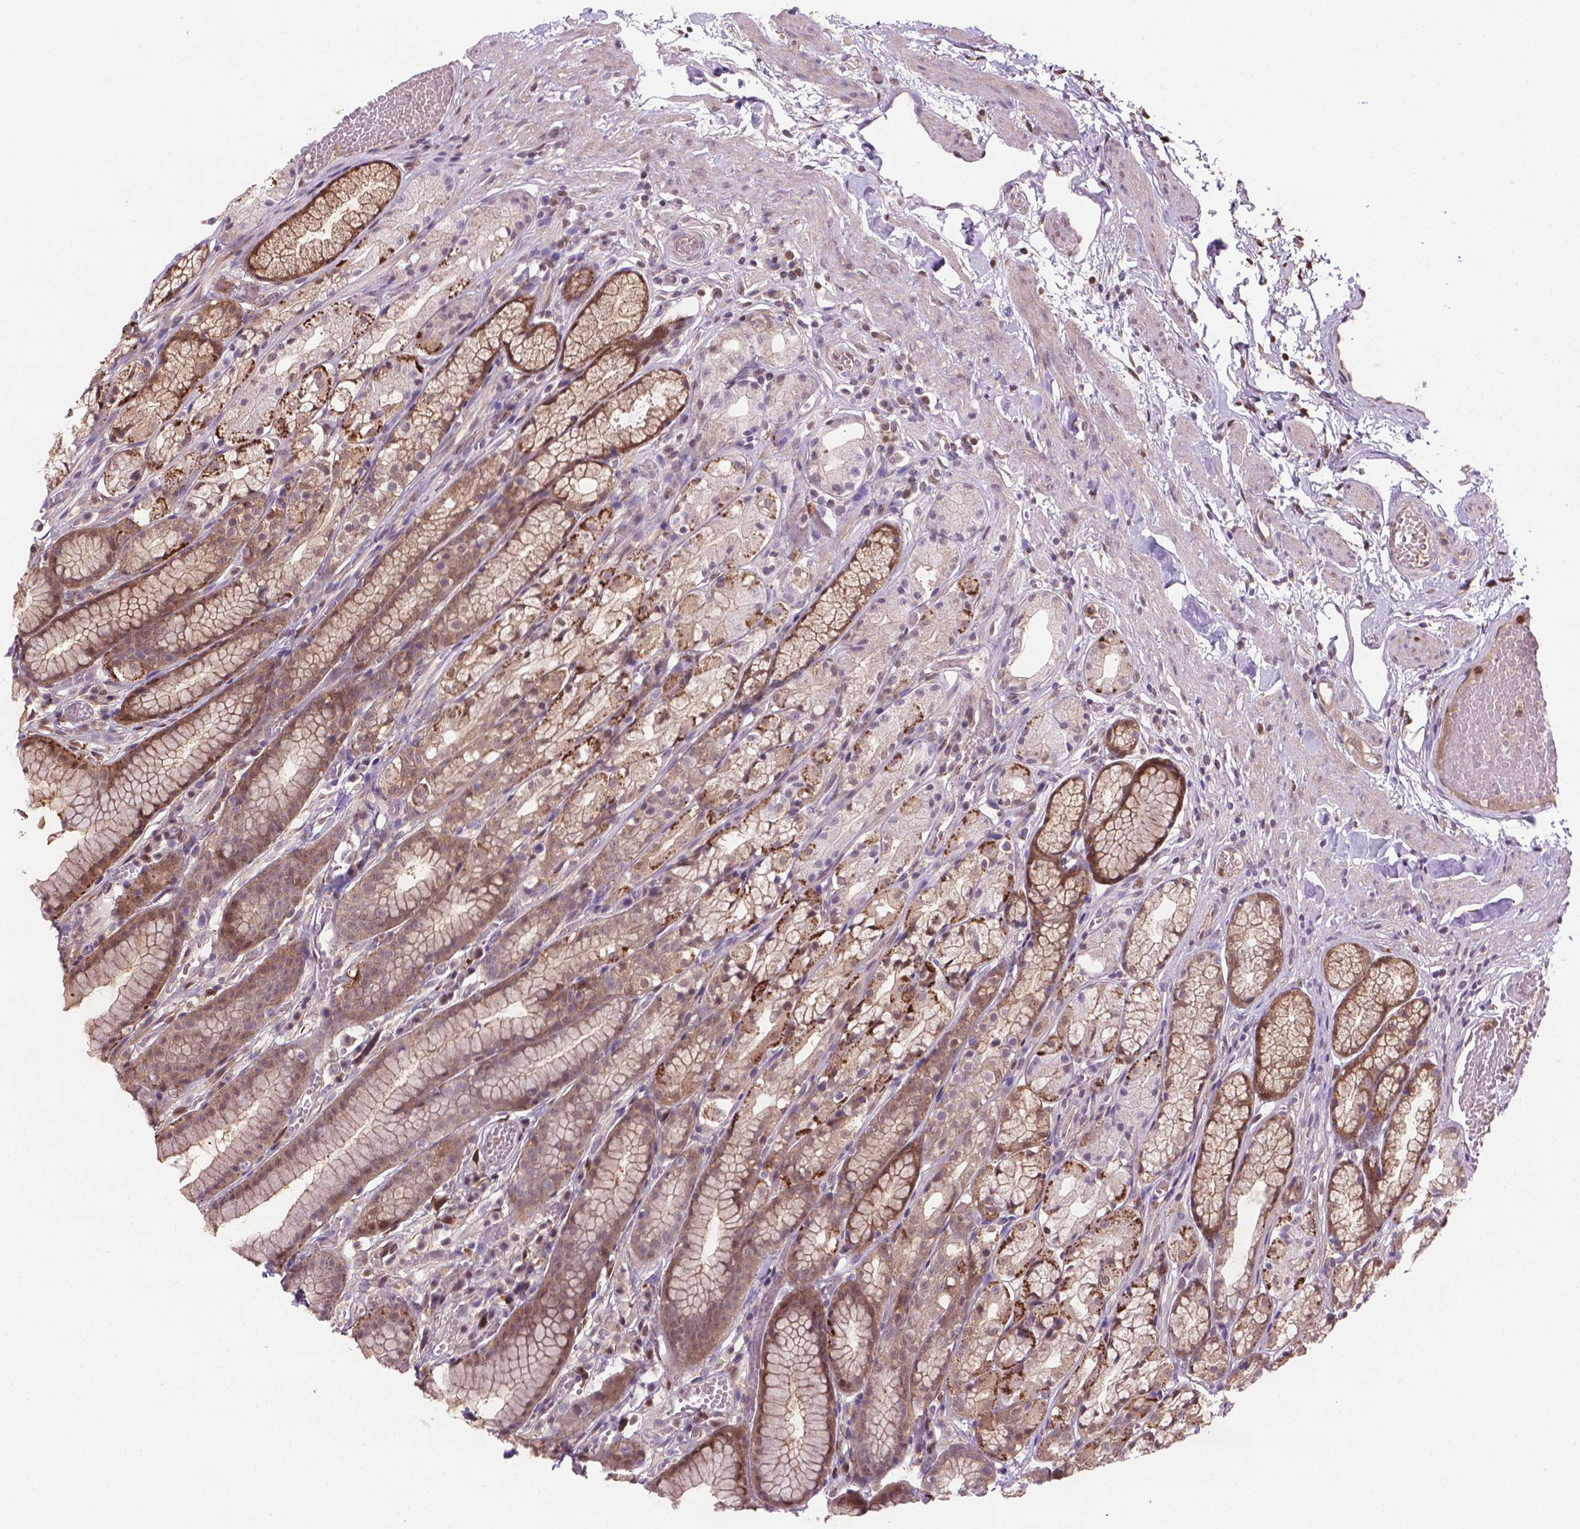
{"staining": {"intensity": "weak", "quantity": "25%-75%", "location": "cytoplasmic/membranous"}, "tissue": "stomach", "cell_type": "Glandular cells", "image_type": "normal", "snomed": [{"axis": "morphology", "description": "Normal tissue, NOS"}, {"axis": "topography", "description": "Stomach"}], "caption": "A brown stain shows weak cytoplasmic/membranous positivity of a protein in glandular cells of normal stomach.", "gene": "PLIN3", "patient": {"sex": "male", "age": 70}}